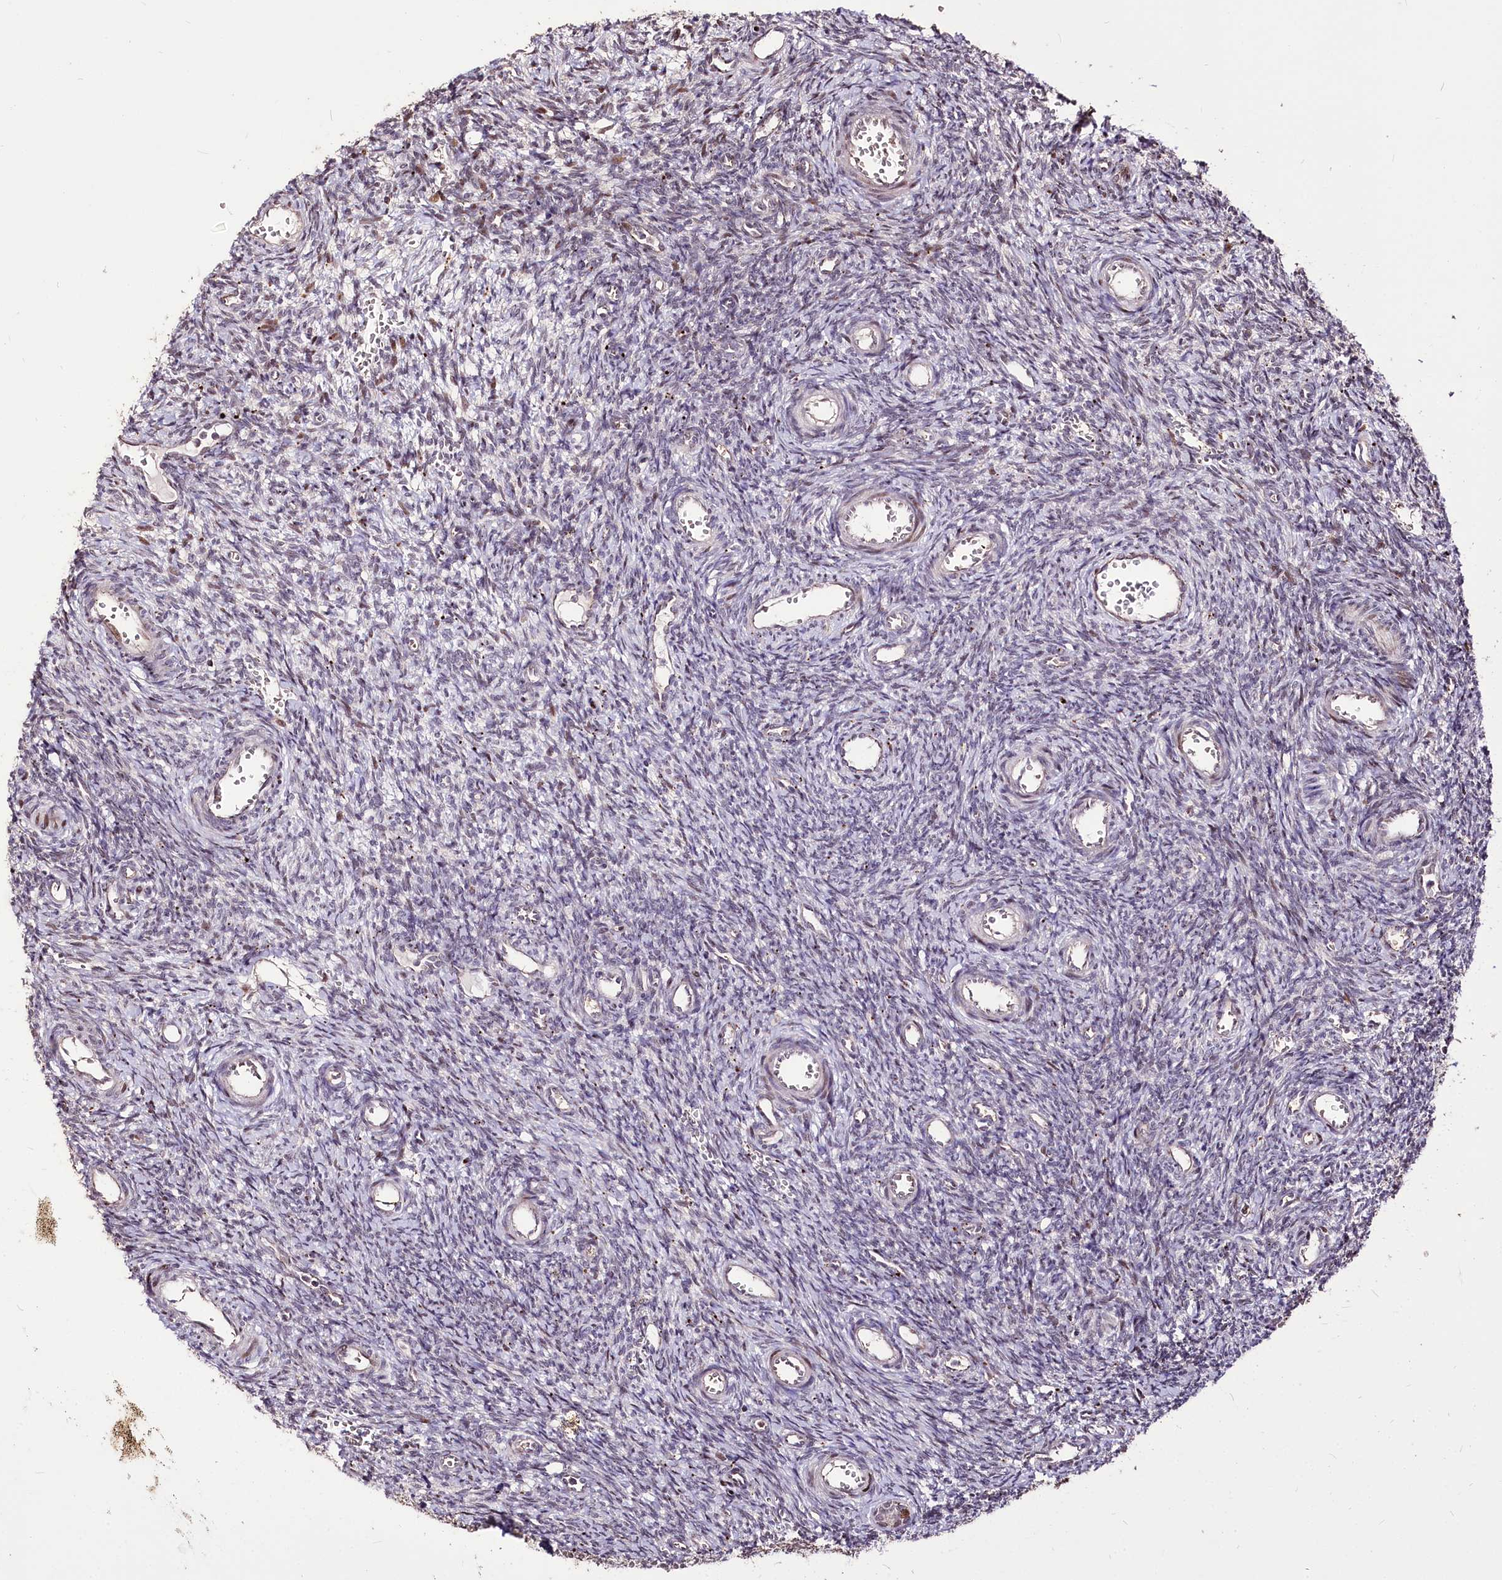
{"staining": {"intensity": "negative", "quantity": "none", "location": "none"}, "tissue": "ovary", "cell_type": "Ovarian stroma cells", "image_type": "normal", "snomed": [{"axis": "morphology", "description": "Normal tissue, NOS"}, {"axis": "topography", "description": "Ovary"}], "caption": "The IHC histopathology image has no significant staining in ovarian stroma cells of ovary. (Brightfield microscopy of DAB (3,3'-diaminobenzidine) immunohistochemistry (IHC) at high magnification).", "gene": "CARD19", "patient": {"sex": "female", "age": 39}}